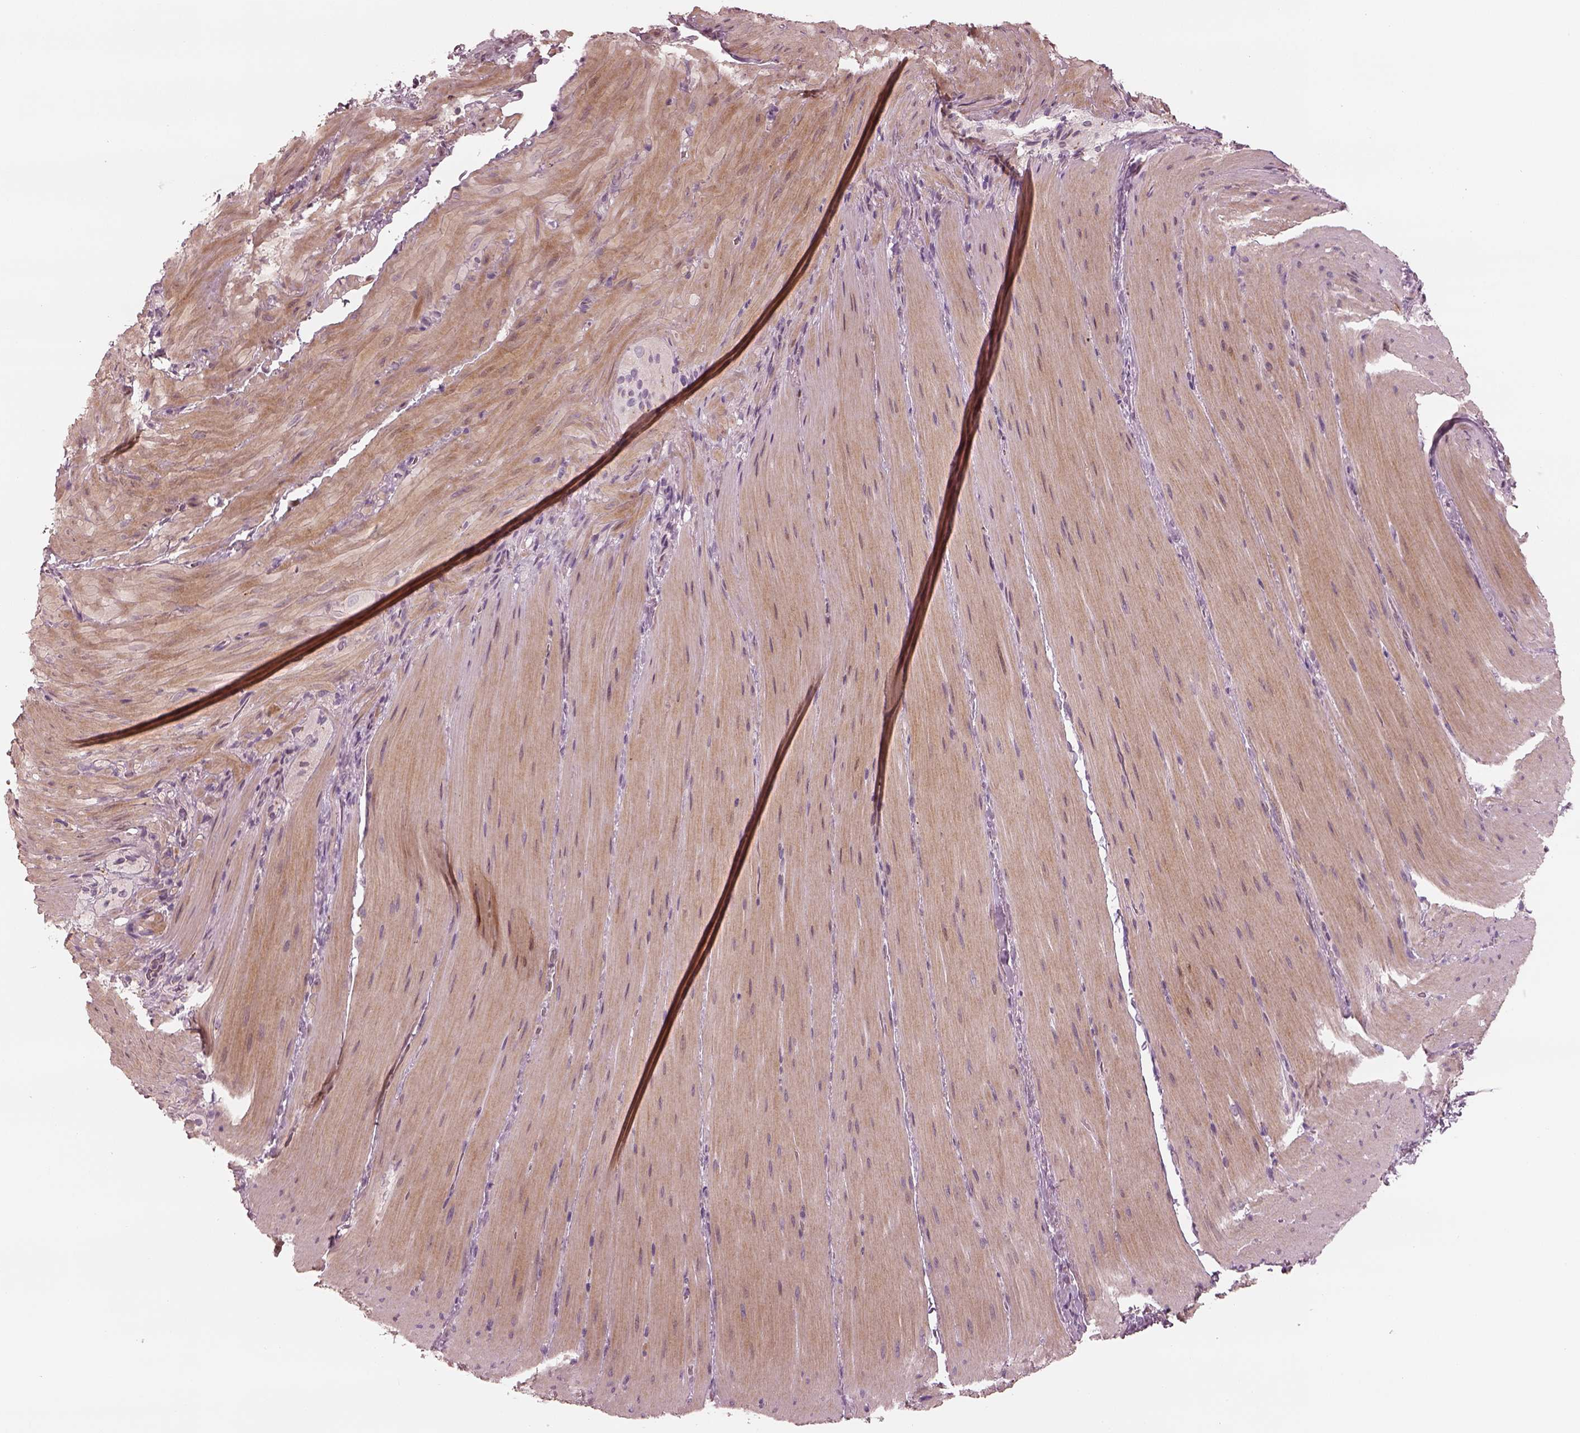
{"staining": {"intensity": "weak", "quantity": ">75%", "location": "cytoplasmic/membranous"}, "tissue": "smooth muscle", "cell_type": "Smooth muscle cells", "image_type": "normal", "snomed": [{"axis": "morphology", "description": "Normal tissue, NOS"}, {"axis": "topography", "description": "Smooth muscle"}, {"axis": "topography", "description": "Colon"}], "caption": "A high-resolution image shows IHC staining of normal smooth muscle, which shows weak cytoplasmic/membranous staining in about >75% of smooth muscle cells. The staining was performed using DAB (3,3'-diaminobenzidine) to visualize the protein expression in brown, while the nuclei were stained in blue with hematoxylin (Magnification: 20x).", "gene": "SDCBP2", "patient": {"sex": "male", "age": 73}}